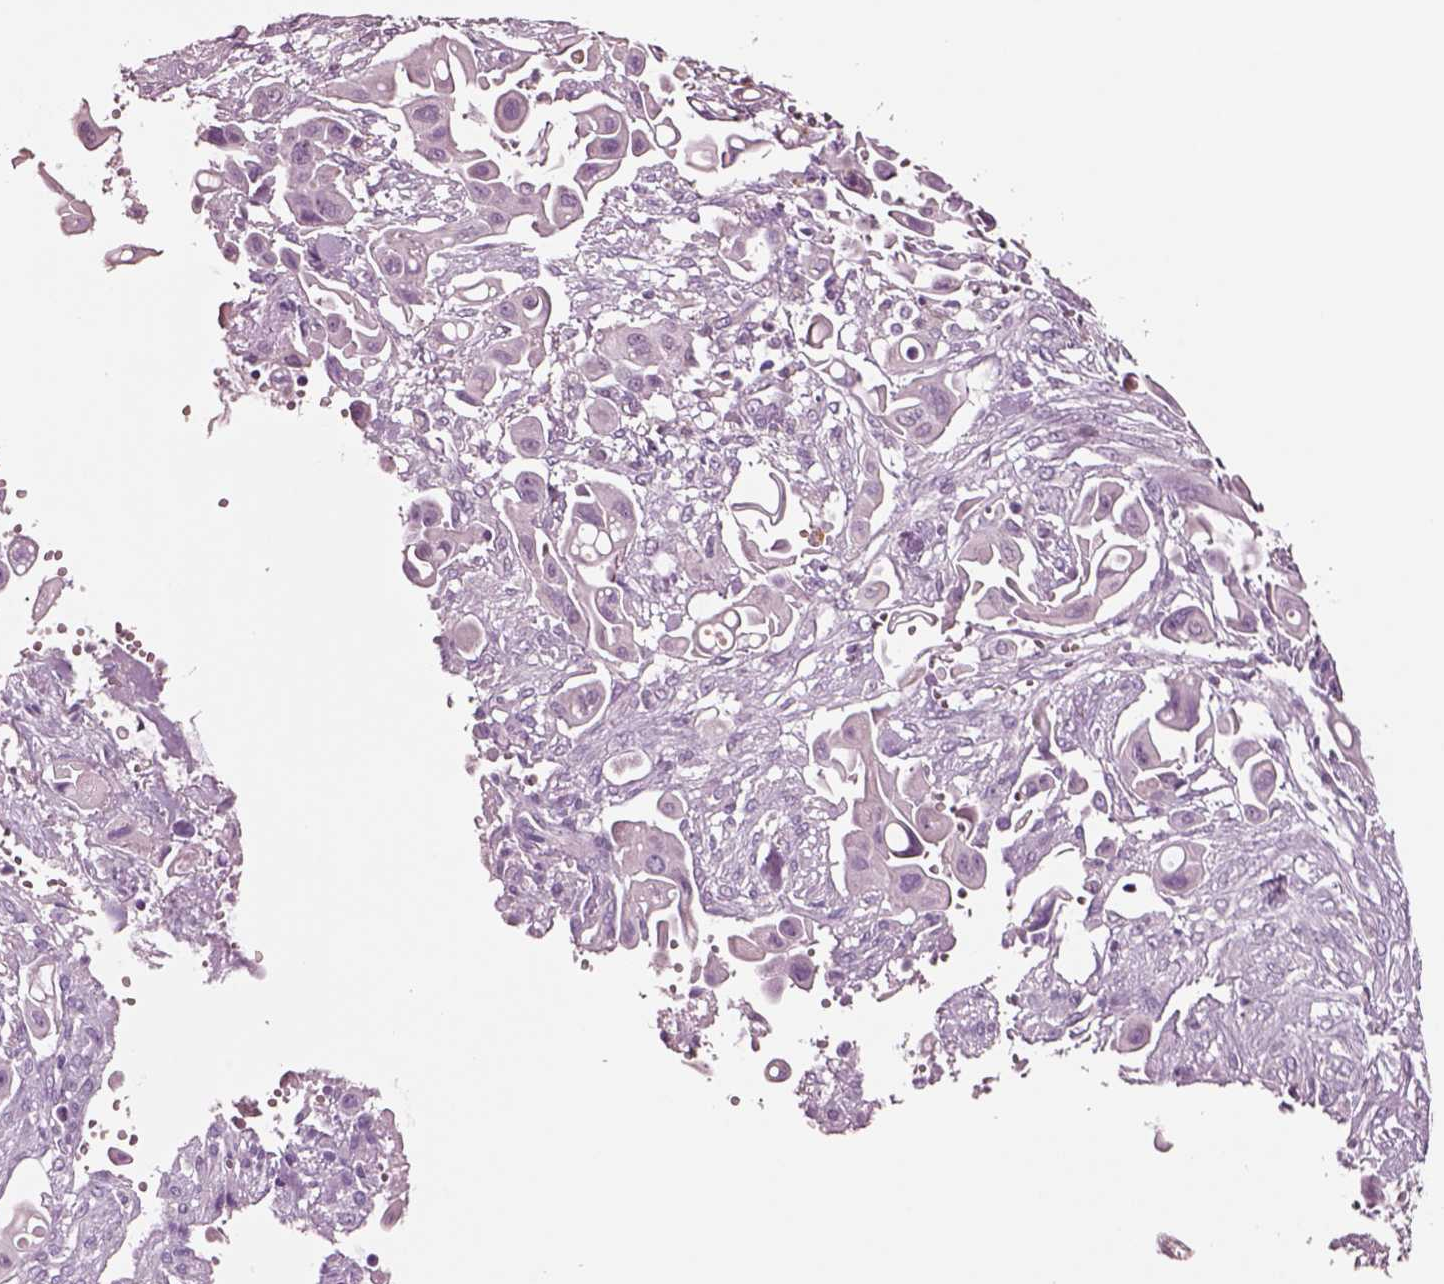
{"staining": {"intensity": "negative", "quantity": "none", "location": "none"}, "tissue": "pancreatic cancer", "cell_type": "Tumor cells", "image_type": "cancer", "snomed": [{"axis": "morphology", "description": "Adenocarcinoma, NOS"}, {"axis": "topography", "description": "Pancreas"}], "caption": "Immunohistochemistry (IHC) micrograph of human pancreatic adenocarcinoma stained for a protein (brown), which demonstrates no expression in tumor cells. (Stains: DAB immunohistochemistry (IHC) with hematoxylin counter stain, Microscopy: brightfield microscopy at high magnification).", "gene": "NMRK2", "patient": {"sex": "male", "age": 50}}